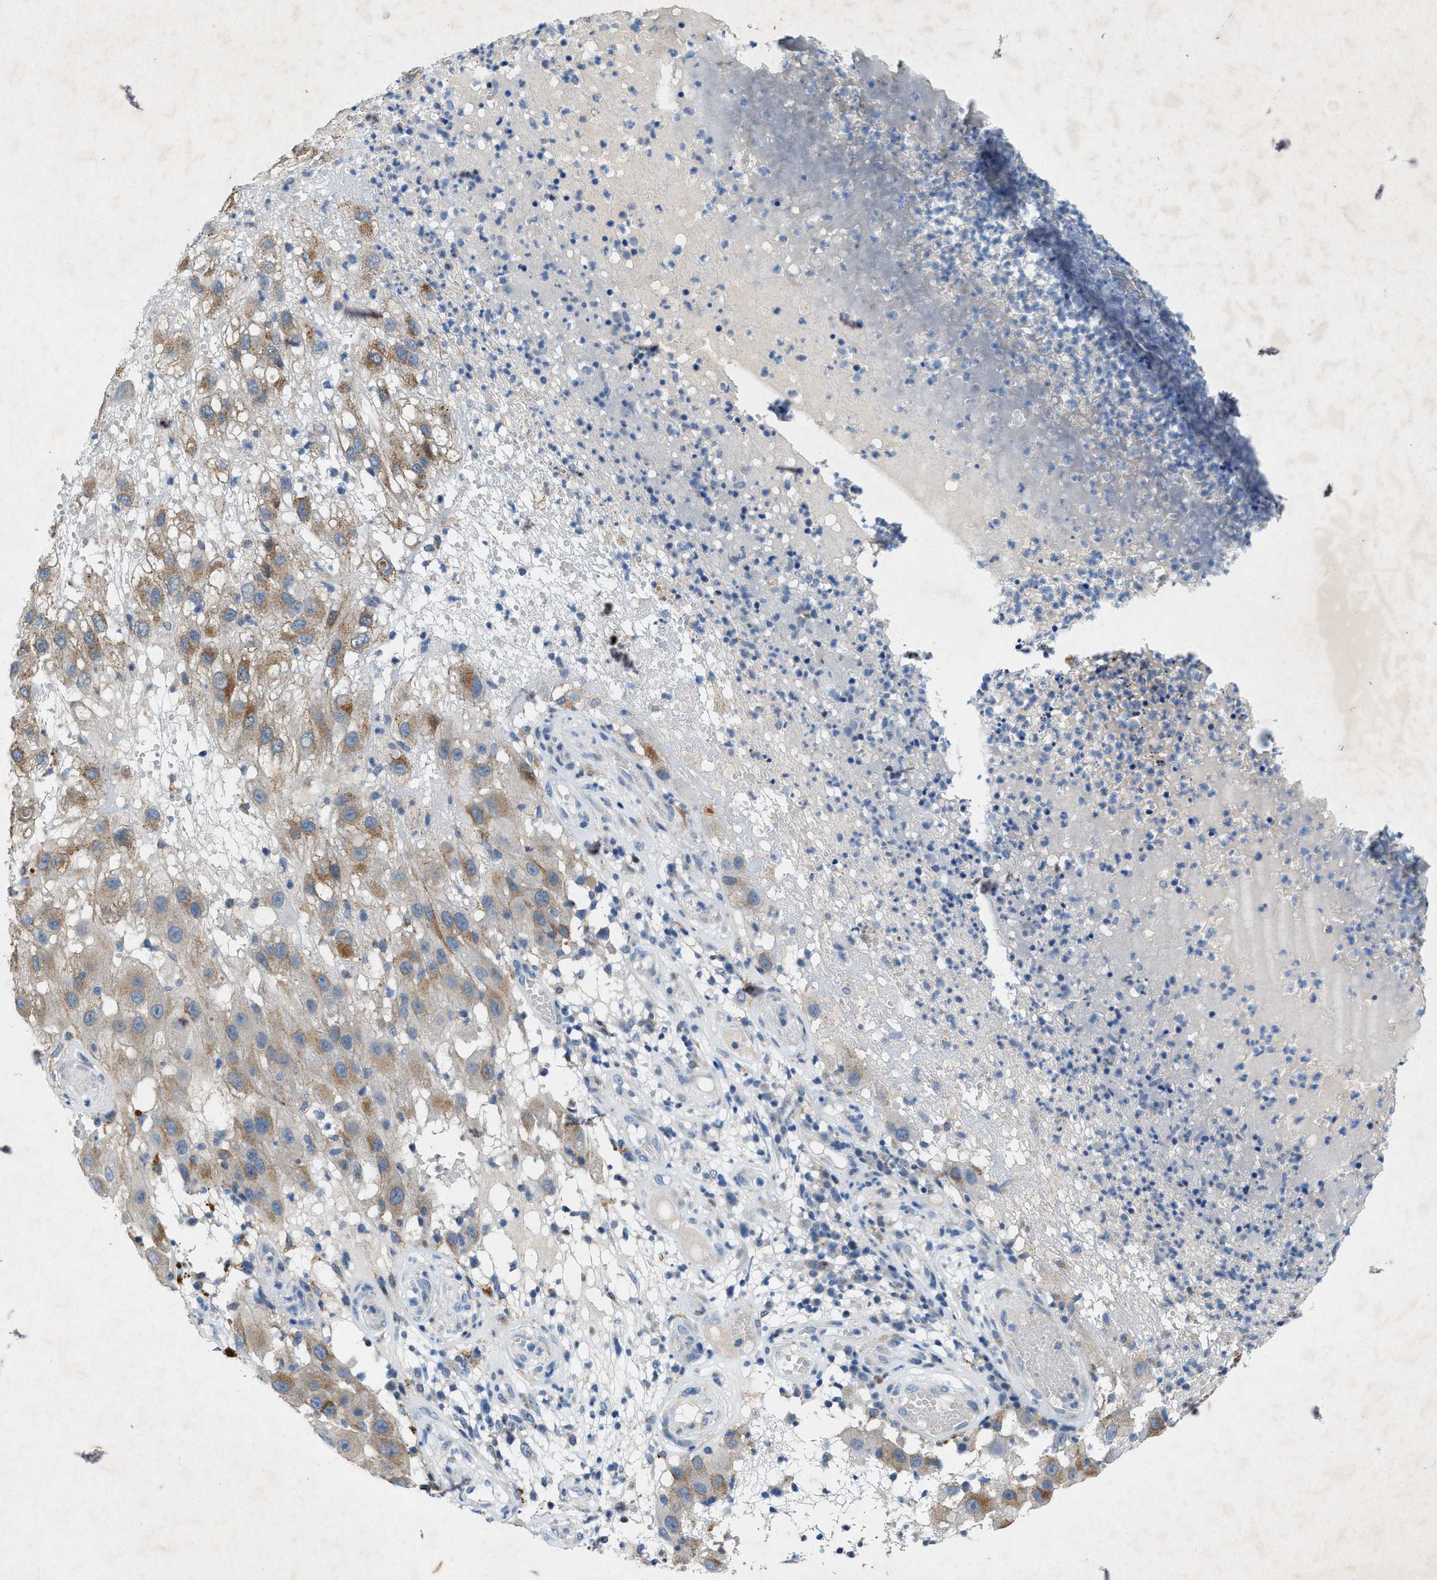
{"staining": {"intensity": "moderate", "quantity": ">75%", "location": "cytoplasmic/membranous"}, "tissue": "melanoma", "cell_type": "Tumor cells", "image_type": "cancer", "snomed": [{"axis": "morphology", "description": "Malignant melanoma, NOS"}, {"axis": "topography", "description": "Skin"}], "caption": "Immunohistochemistry (IHC) of human malignant melanoma demonstrates medium levels of moderate cytoplasmic/membranous staining in approximately >75% of tumor cells. The protein of interest is stained brown, and the nuclei are stained in blue (DAB (3,3'-diaminobenzidine) IHC with brightfield microscopy, high magnification).", "gene": "URGCP", "patient": {"sex": "female", "age": 81}}